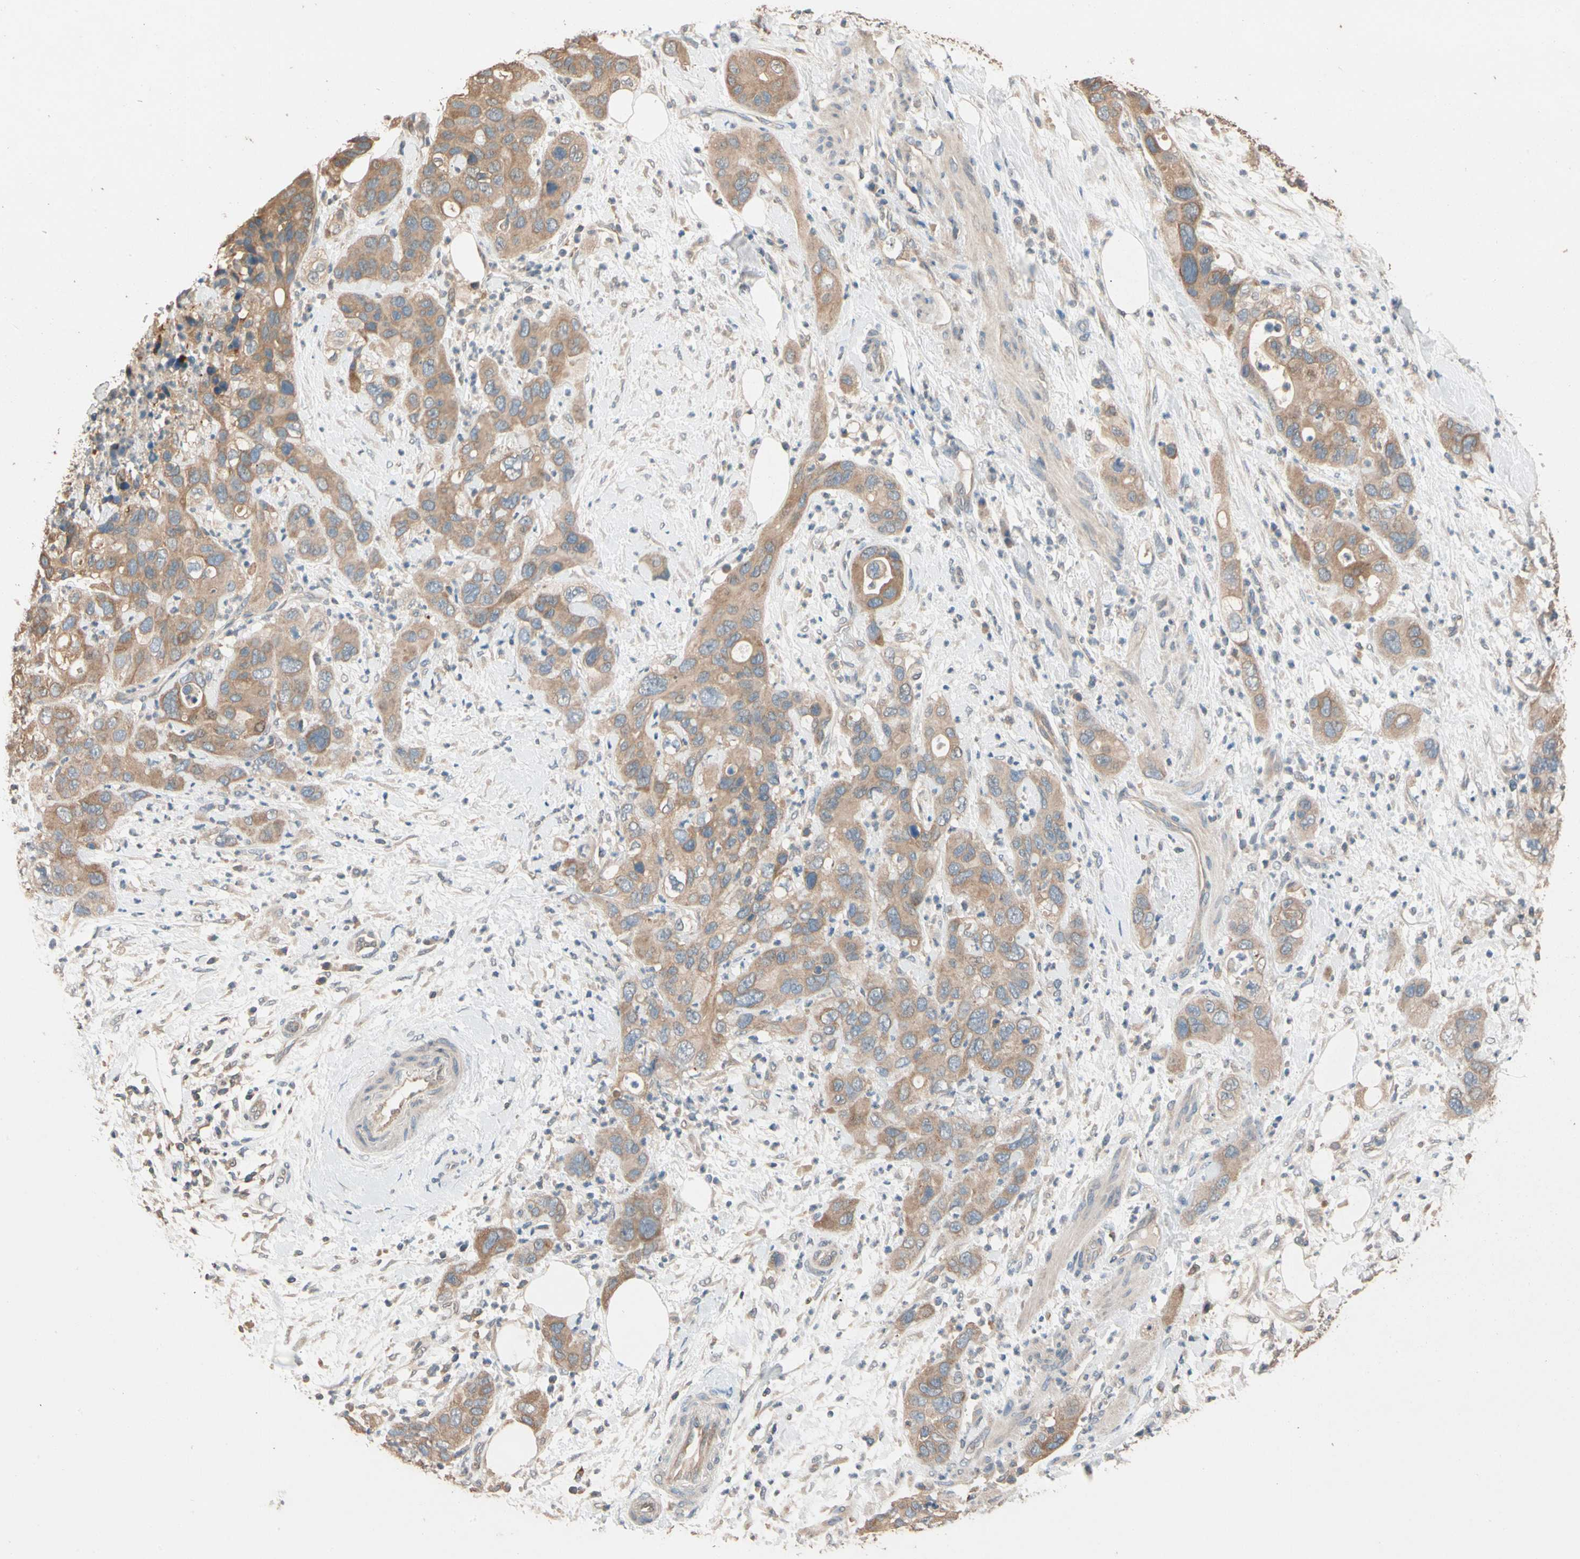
{"staining": {"intensity": "moderate", "quantity": ">75%", "location": "cytoplasmic/membranous"}, "tissue": "pancreatic cancer", "cell_type": "Tumor cells", "image_type": "cancer", "snomed": [{"axis": "morphology", "description": "Adenocarcinoma, NOS"}, {"axis": "topography", "description": "Pancreas"}], "caption": "Immunohistochemistry (DAB) staining of pancreatic adenocarcinoma reveals moderate cytoplasmic/membranous protein staining in about >75% of tumor cells. Immunohistochemistry (ihc) stains the protein of interest in brown and the nuclei are stained blue.", "gene": "MAP3K7", "patient": {"sex": "female", "age": 71}}